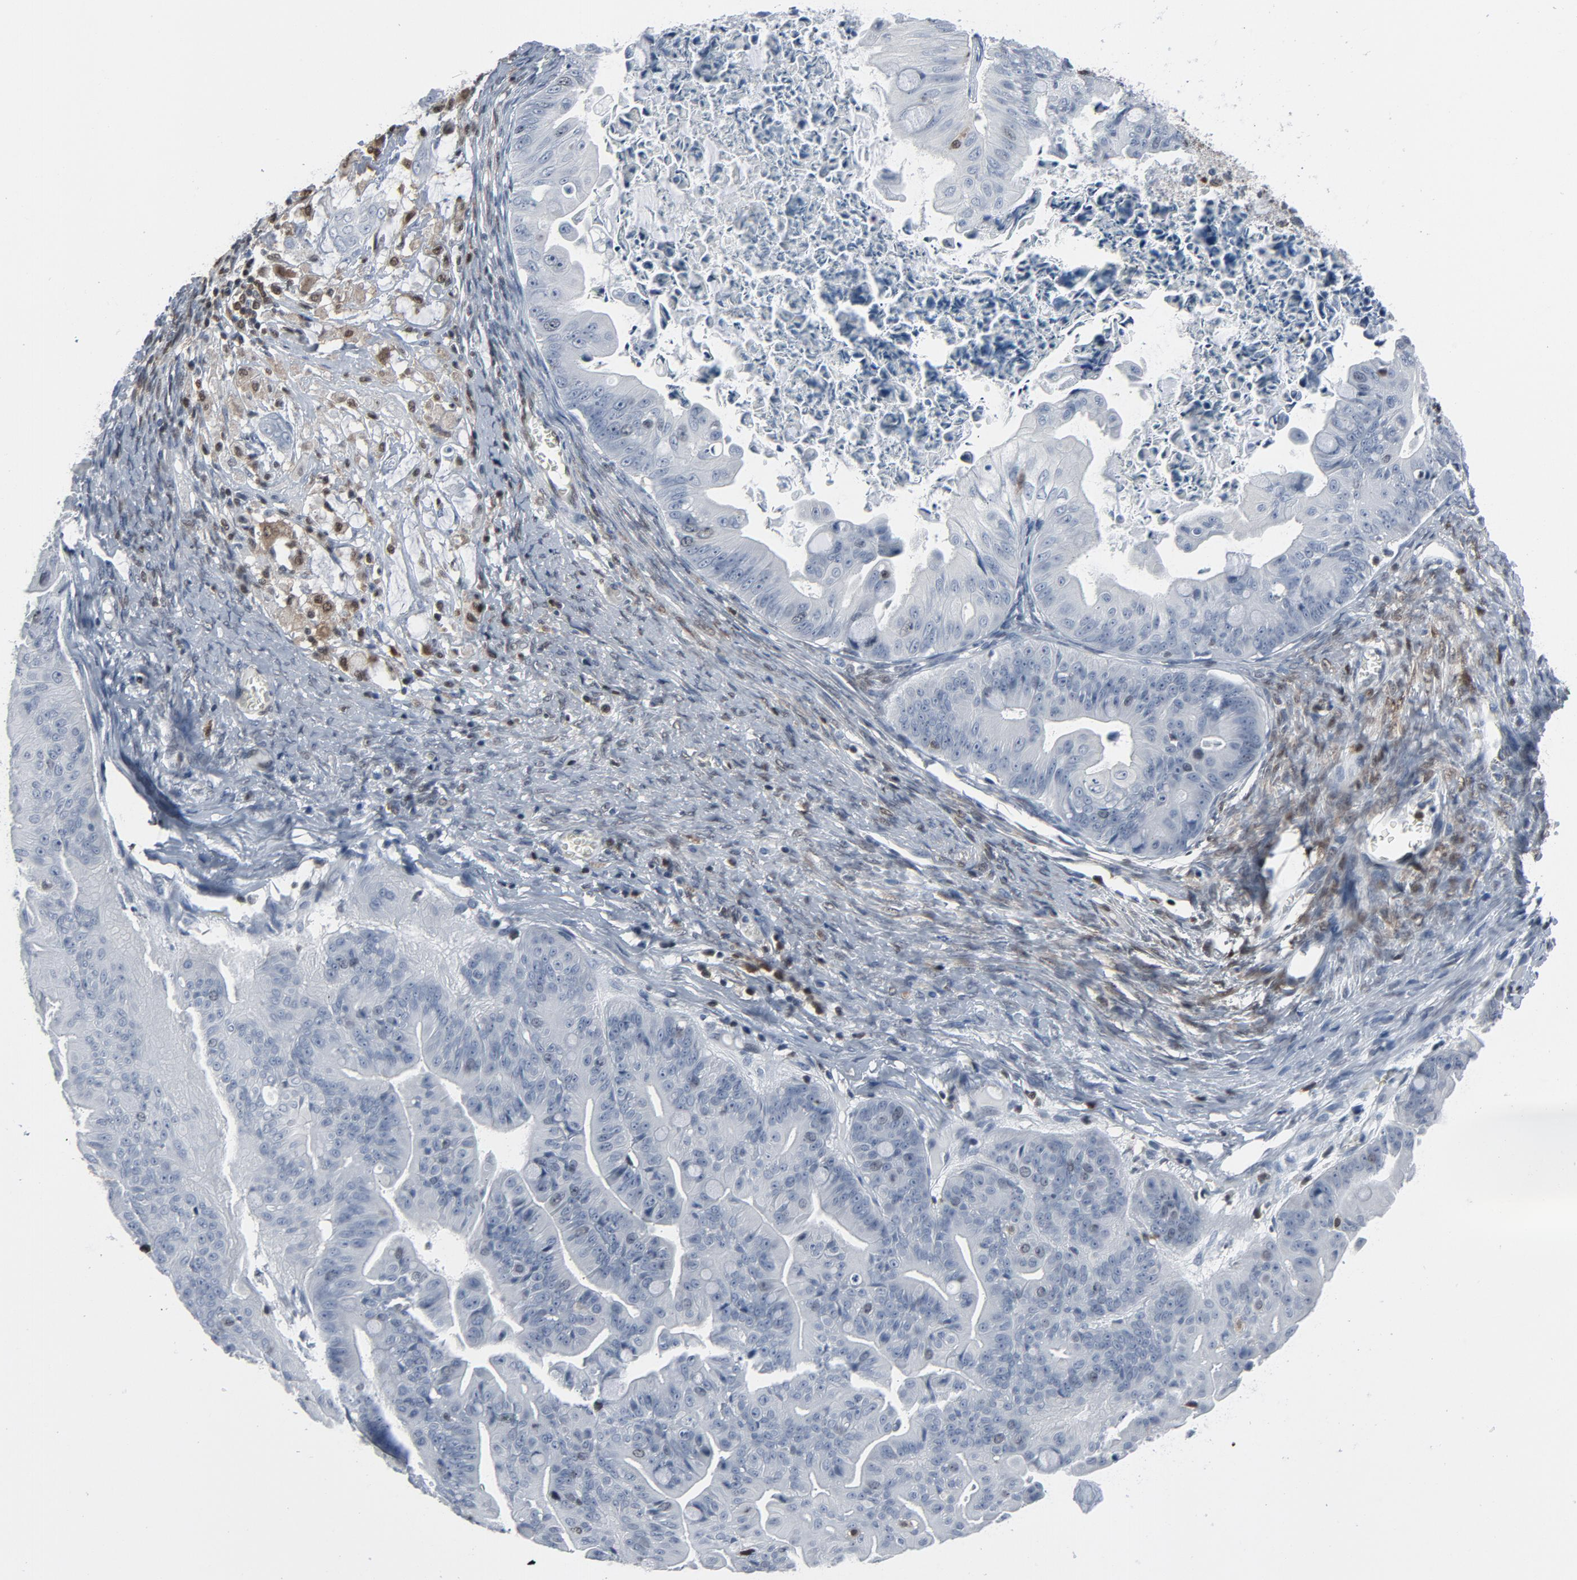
{"staining": {"intensity": "negative", "quantity": "none", "location": "none"}, "tissue": "ovarian cancer", "cell_type": "Tumor cells", "image_type": "cancer", "snomed": [{"axis": "morphology", "description": "Cystadenocarcinoma, mucinous, NOS"}, {"axis": "topography", "description": "Ovary"}], "caption": "DAB immunohistochemical staining of ovarian mucinous cystadenocarcinoma reveals no significant positivity in tumor cells. Nuclei are stained in blue.", "gene": "STAT5A", "patient": {"sex": "female", "age": 37}}